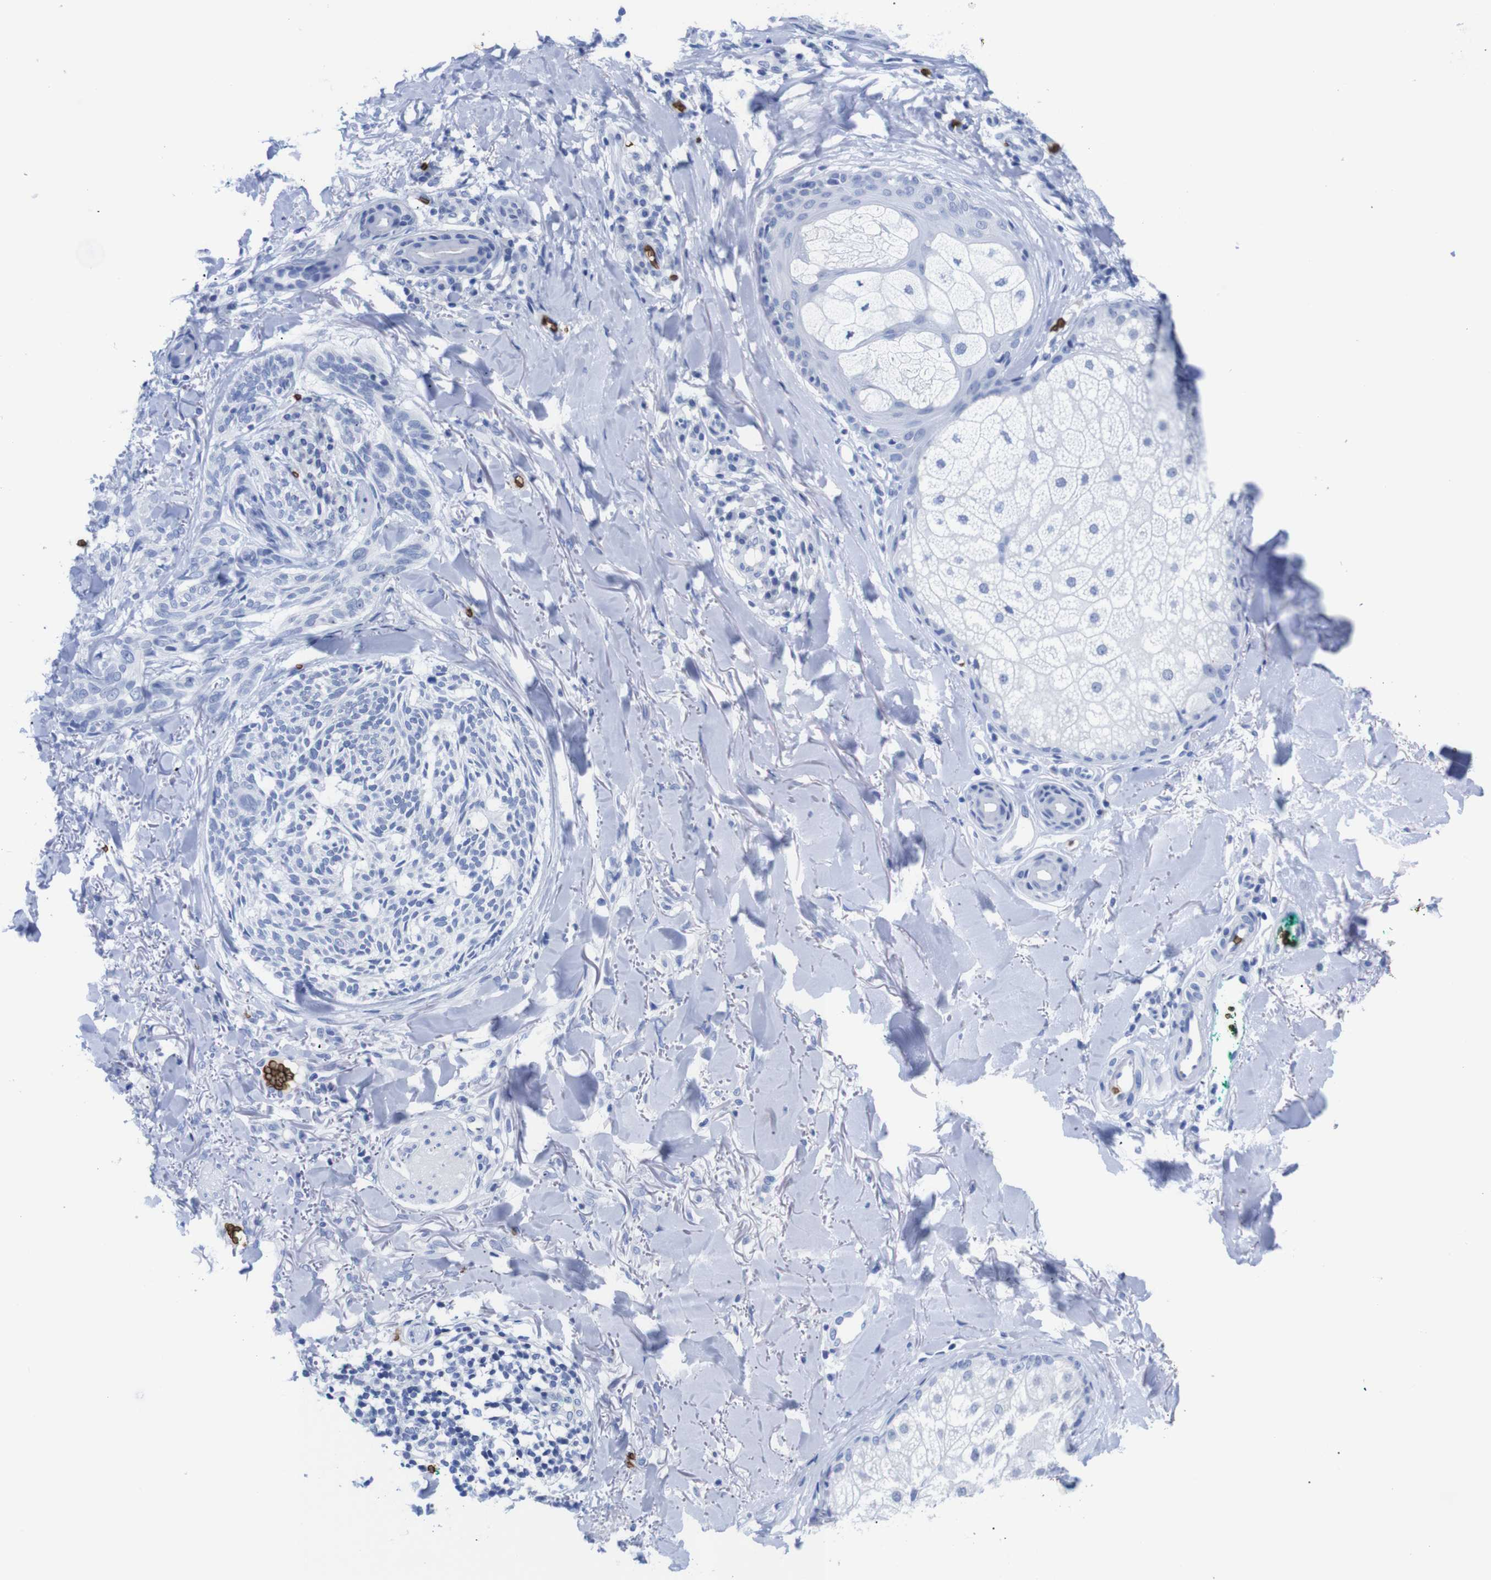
{"staining": {"intensity": "negative", "quantity": "none", "location": "none"}, "tissue": "skin cancer", "cell_type": "Tumor cells", "image_type": "cancer", "snomed": [{"axis": "morphology", "description": "Basal cell carcinoma"}, {"axis": "topography", "description": "Skin"}], "caption": "Human skin basal cell carcinoma stained for a protein using IHC exhibits no positivity in tumor cells.", "gene": "S1PR2", "patient": {"sex": "male", "age": 43}}